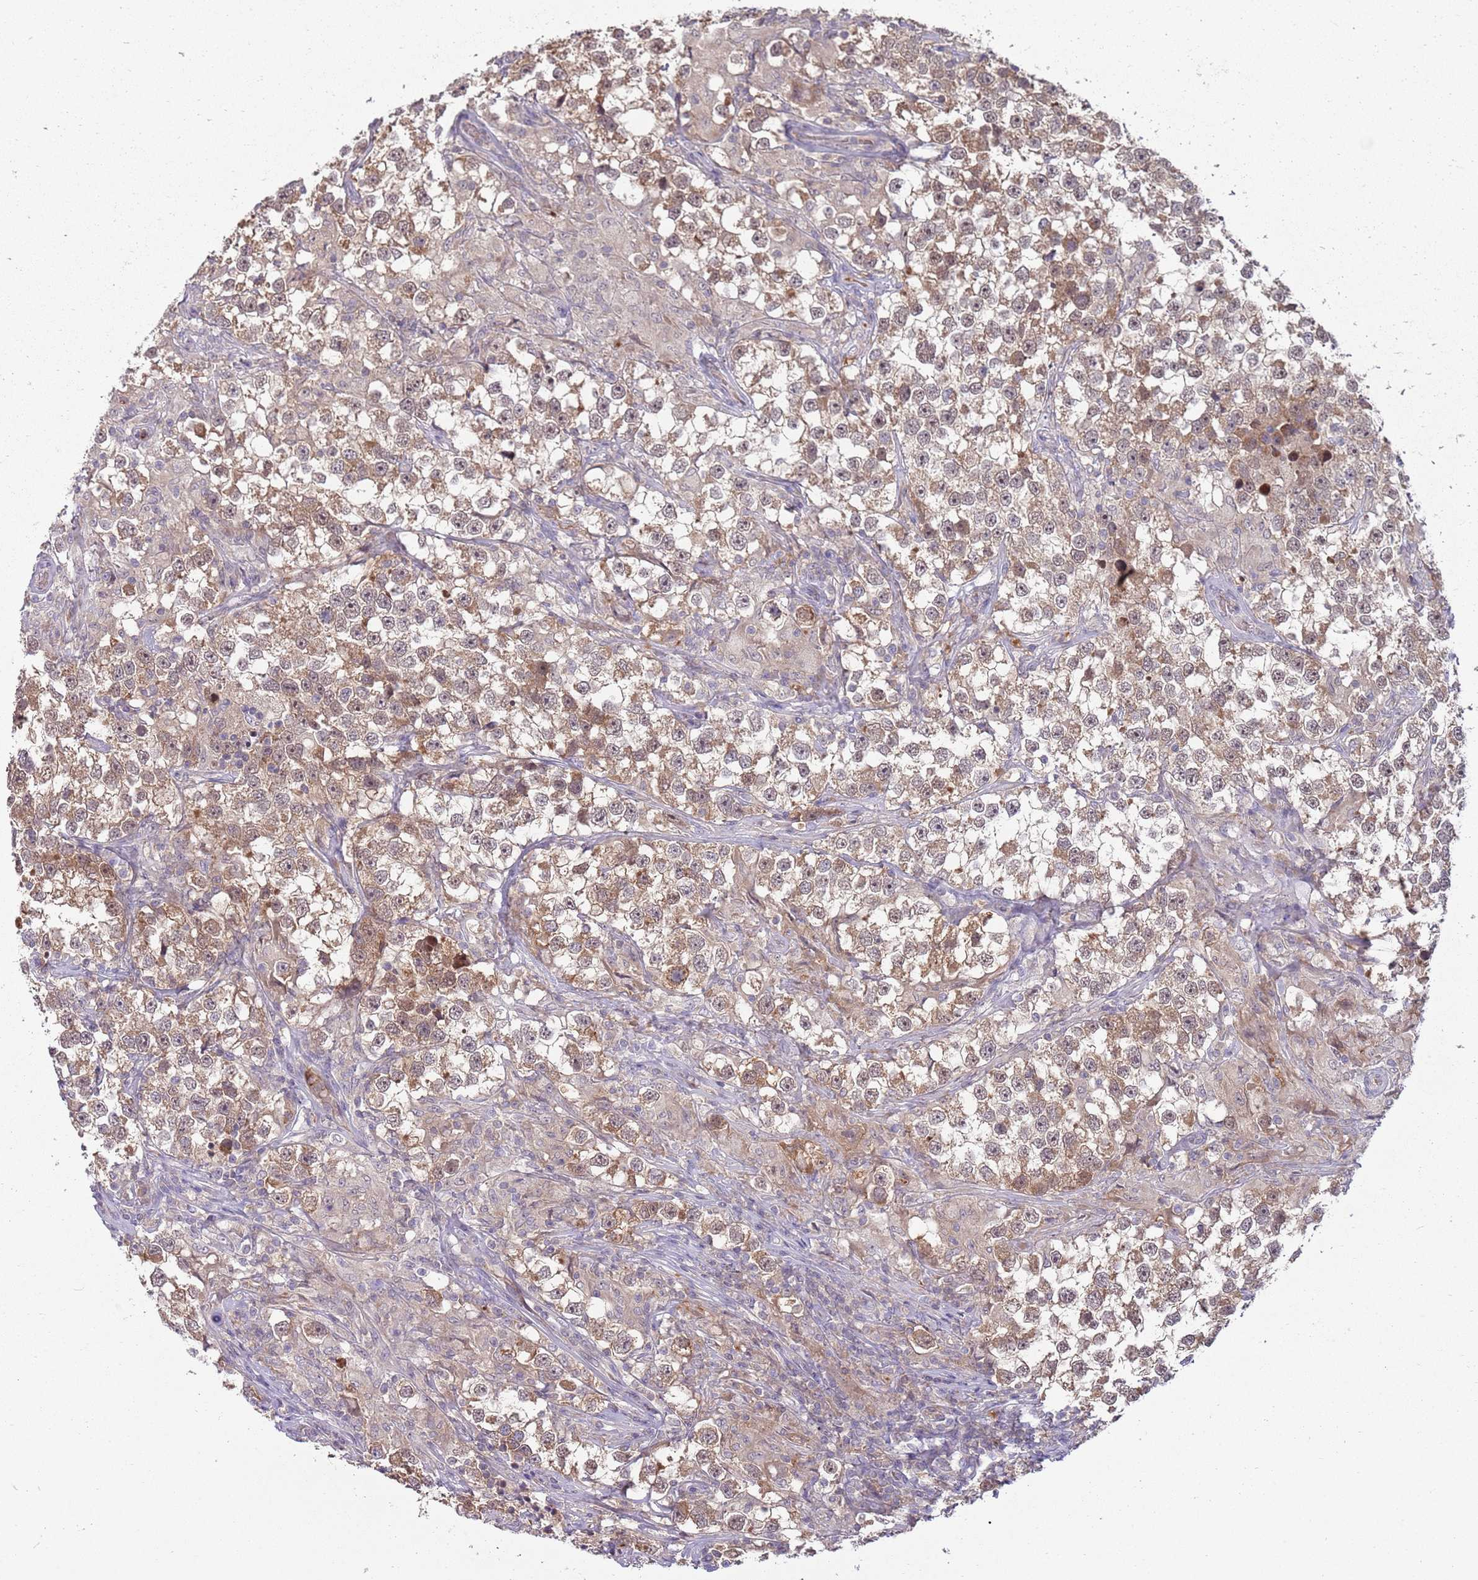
{"staining": {"intensity": "moderate", "quantity": "25%-75%", "location": "cytoplasmic/membranous,nuclear"}, "tissue": "testis cancer", "cell_type": "Tumor cells", "image_type": "cancer", "snomed": [{"axis": "morphology", "description": "Seminoma, NOS"}, {"axis": "topography", "description": "Testis"}], "caption": "Immunohistochemistry (DAB (3,3'-diaminobenzidine)) staining of human testis cancer (seminoma) demonstrates moderate cytoplasmic/membranous and nuclear protein staining in approximately 25%-75% of tumor cells.", "gene": "NBPF6", "patient": {"sex": "male", "age": 46}}